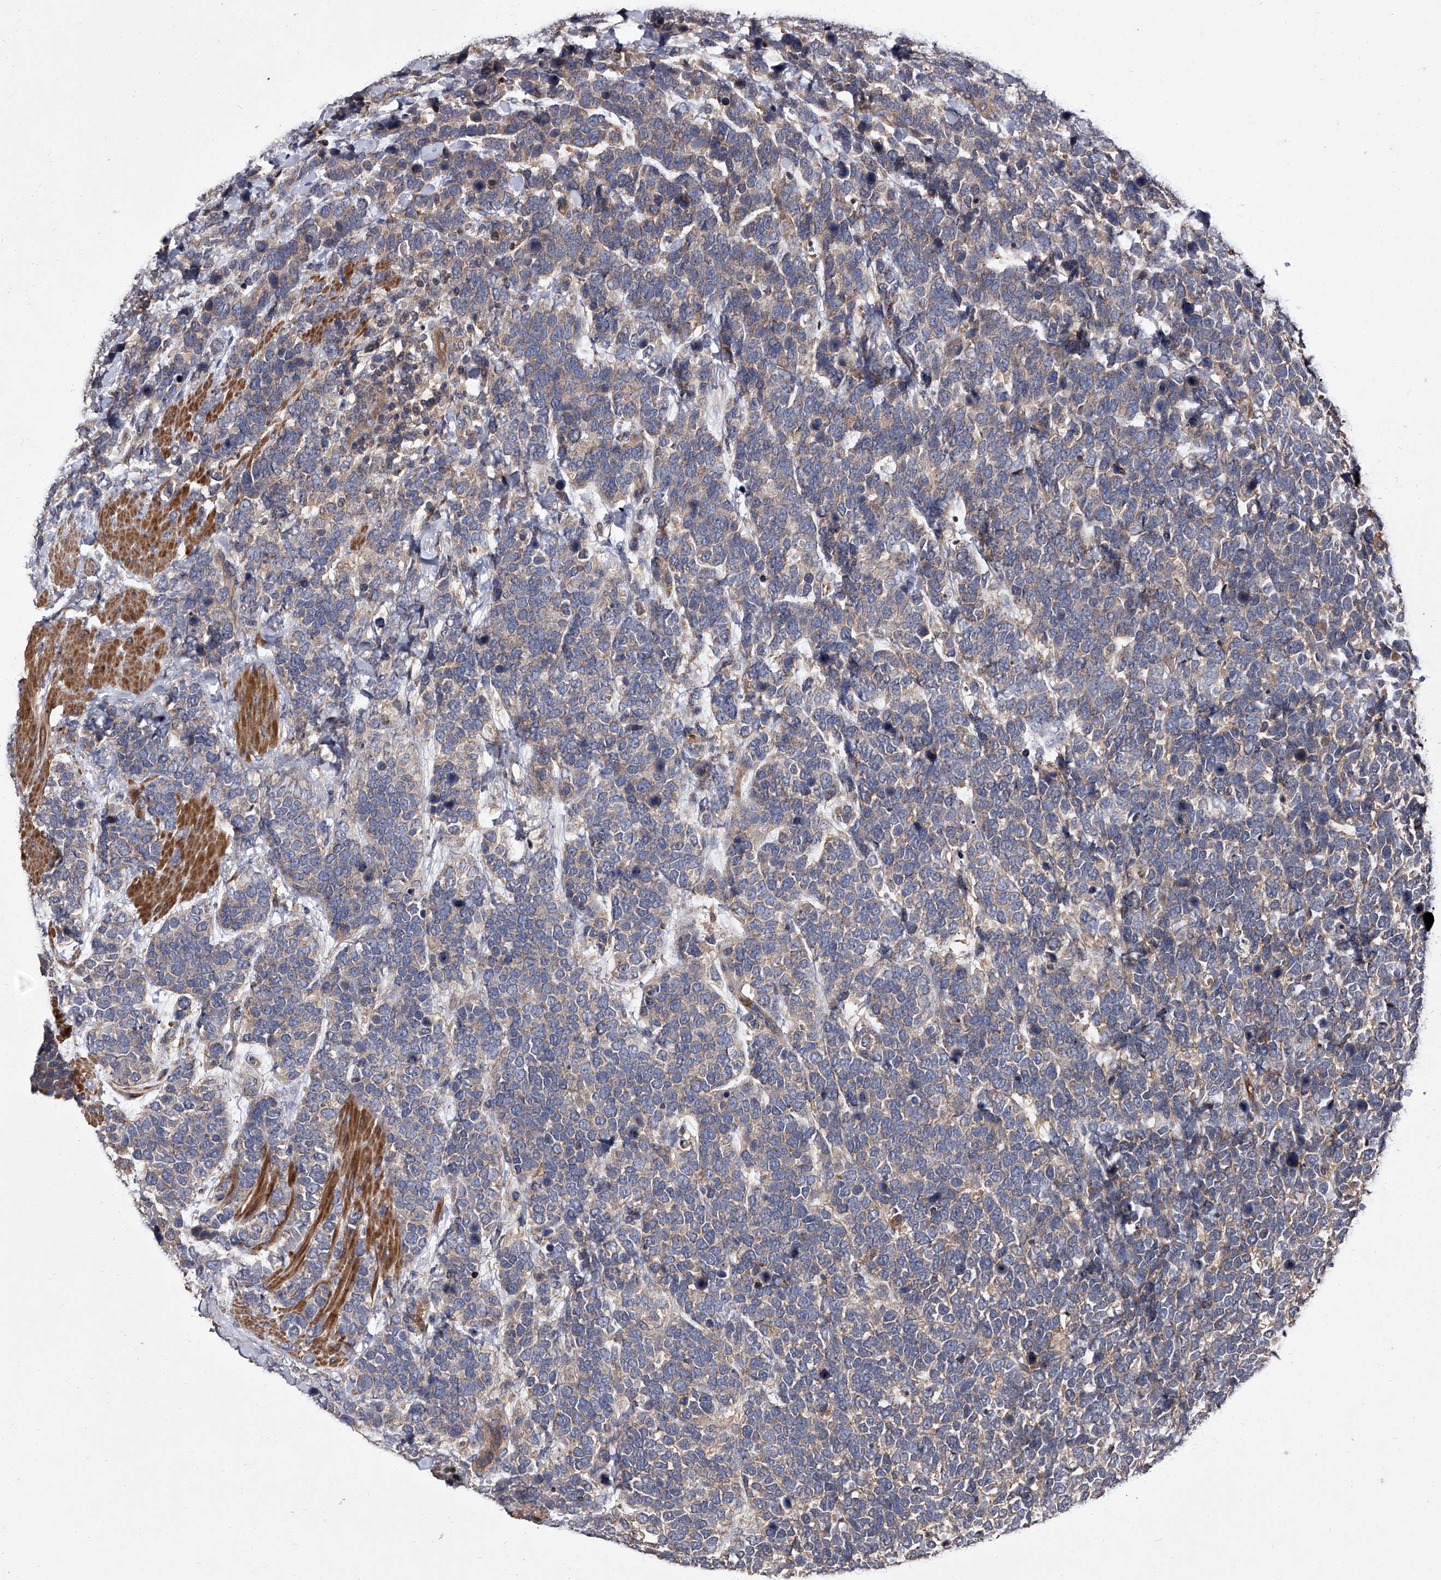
{"staining": {"intensity": "weak", "quantity": "25%-75%", "location": "cytoplasmic/membranous"}, "tissue": "urothelial cancer", "cell_type": "Tumor cells", "image_type": "cancer", "snomed": [{"axis": "morphology", "description": "Urothelial carcinoma, High grade"}, {"axis": "topography", "description": "Urinary bladder"}], "caption": "Urothelial cancer stained with DAB immunohistochemistry (IHC) demonstrates low levels of weak cytoplasmic/membranous expression in about 25%-75% of tumor cells.", "gene": "STK36", "patient": {"sex": "female", "age": 82}}